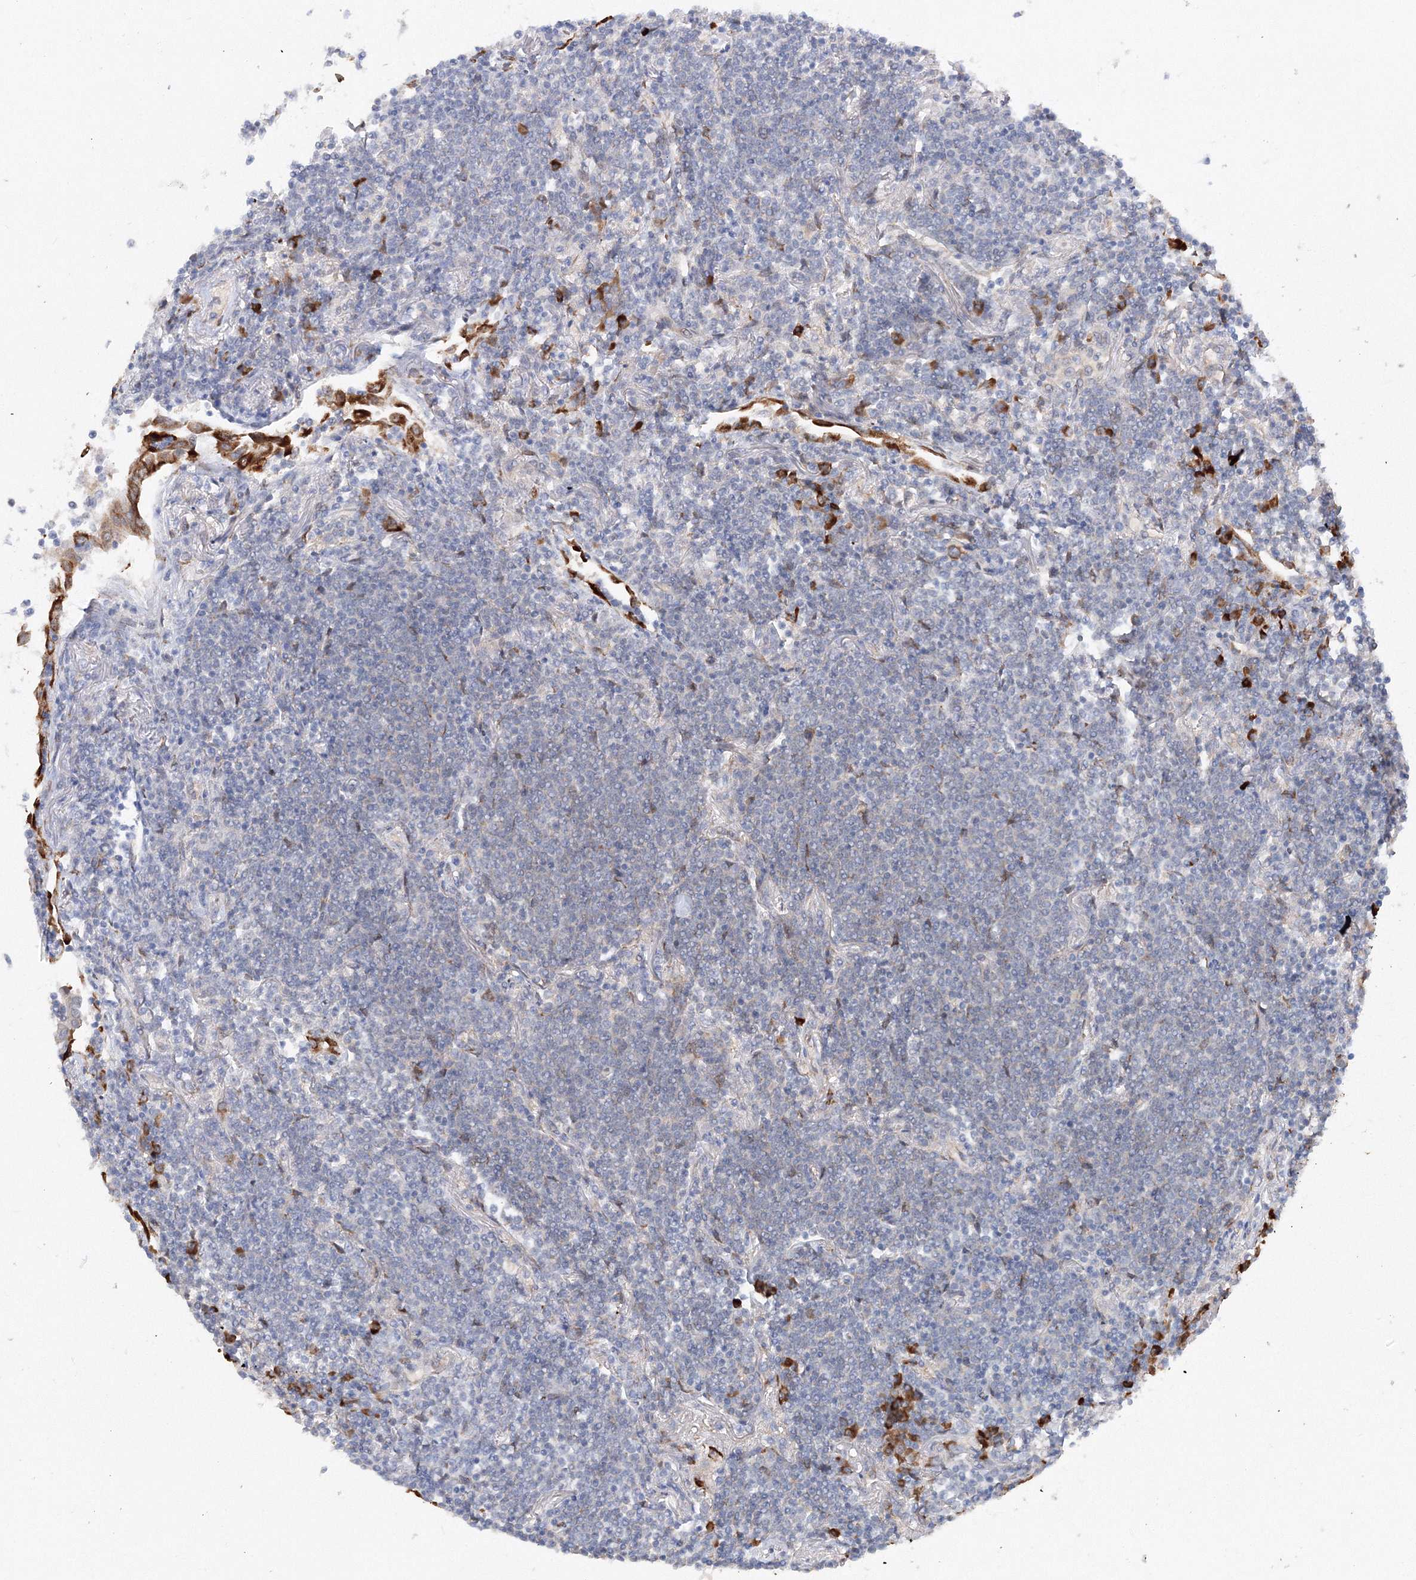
{"staining": {"intensity": "negative", "quantity": "none", "location": "none"}, "tissue": "lymphoma", "cell_type": "Tumor cells", "image_type": "cancer", "snomed": [{"axis": "morphology", "description": "Malignant lymphoma, non-Hodgkin's type, Low grade"}, {"axis": "topography", "description": "Lung"}], "caption": "Immunohistochemical staining of human lymphoma exhibits no significant staining in tumor cells.", "gene": "DIS3L2", "patient": {"sex": "female", "age": 71}}